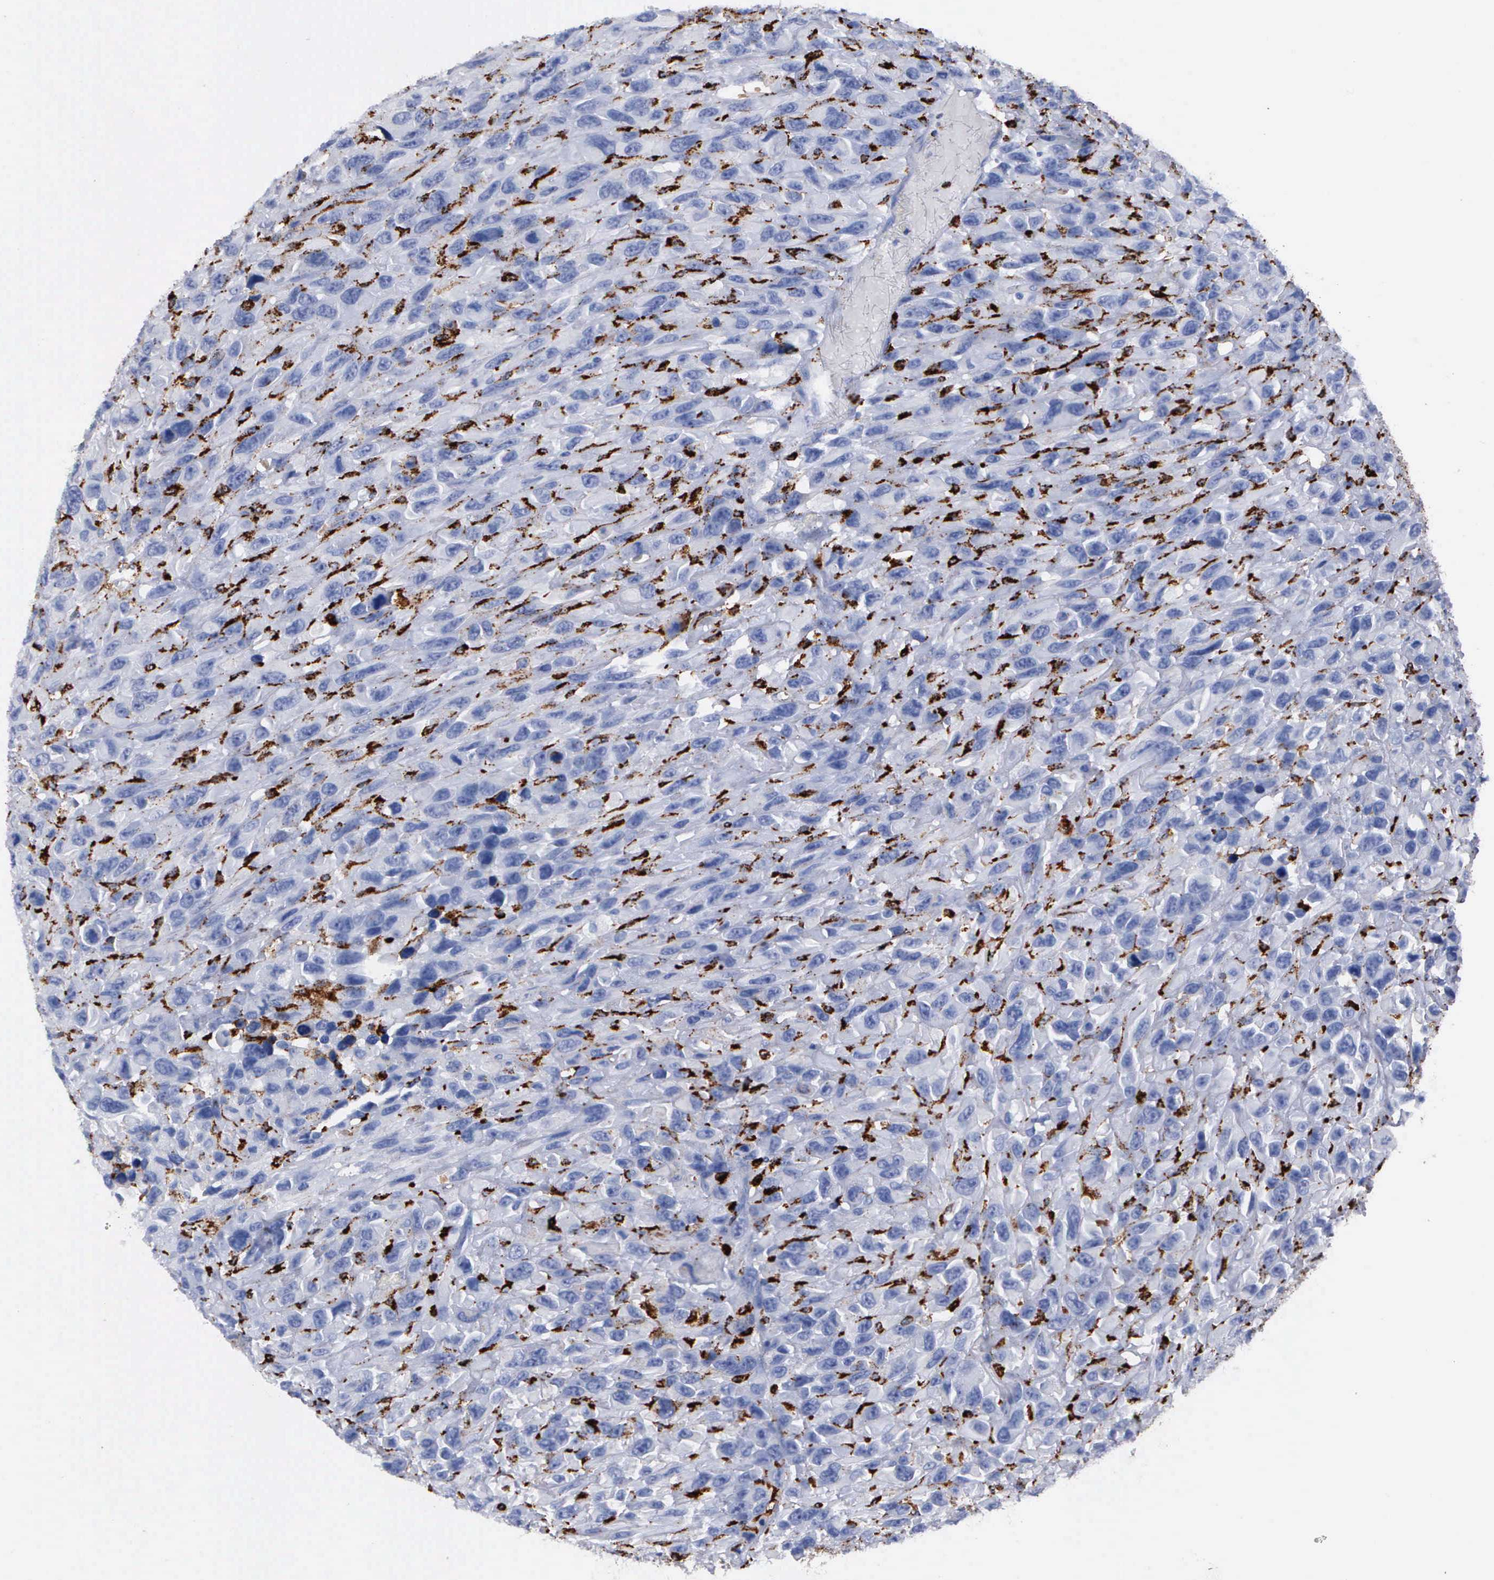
{"staining": {"intensity": "moderate", "quantity": "<25%", "location": "nuclear"}, "tissue": "renal cancer", "cell_type": "Tumor cells", "image_type": "cancer", "snomed": [{"axis": "morphology", "description": "Adenocarcinoma, NOS"}, {"axis": "topography", "description": "Kidney"}], "caption": "Protein analysis of adenocarcinoma (renal) tissue shows moderate nuclear expression in about <25% of tumor cells.", "gene": "CTSH", "patient": {"sex": "male", "age": 79}}